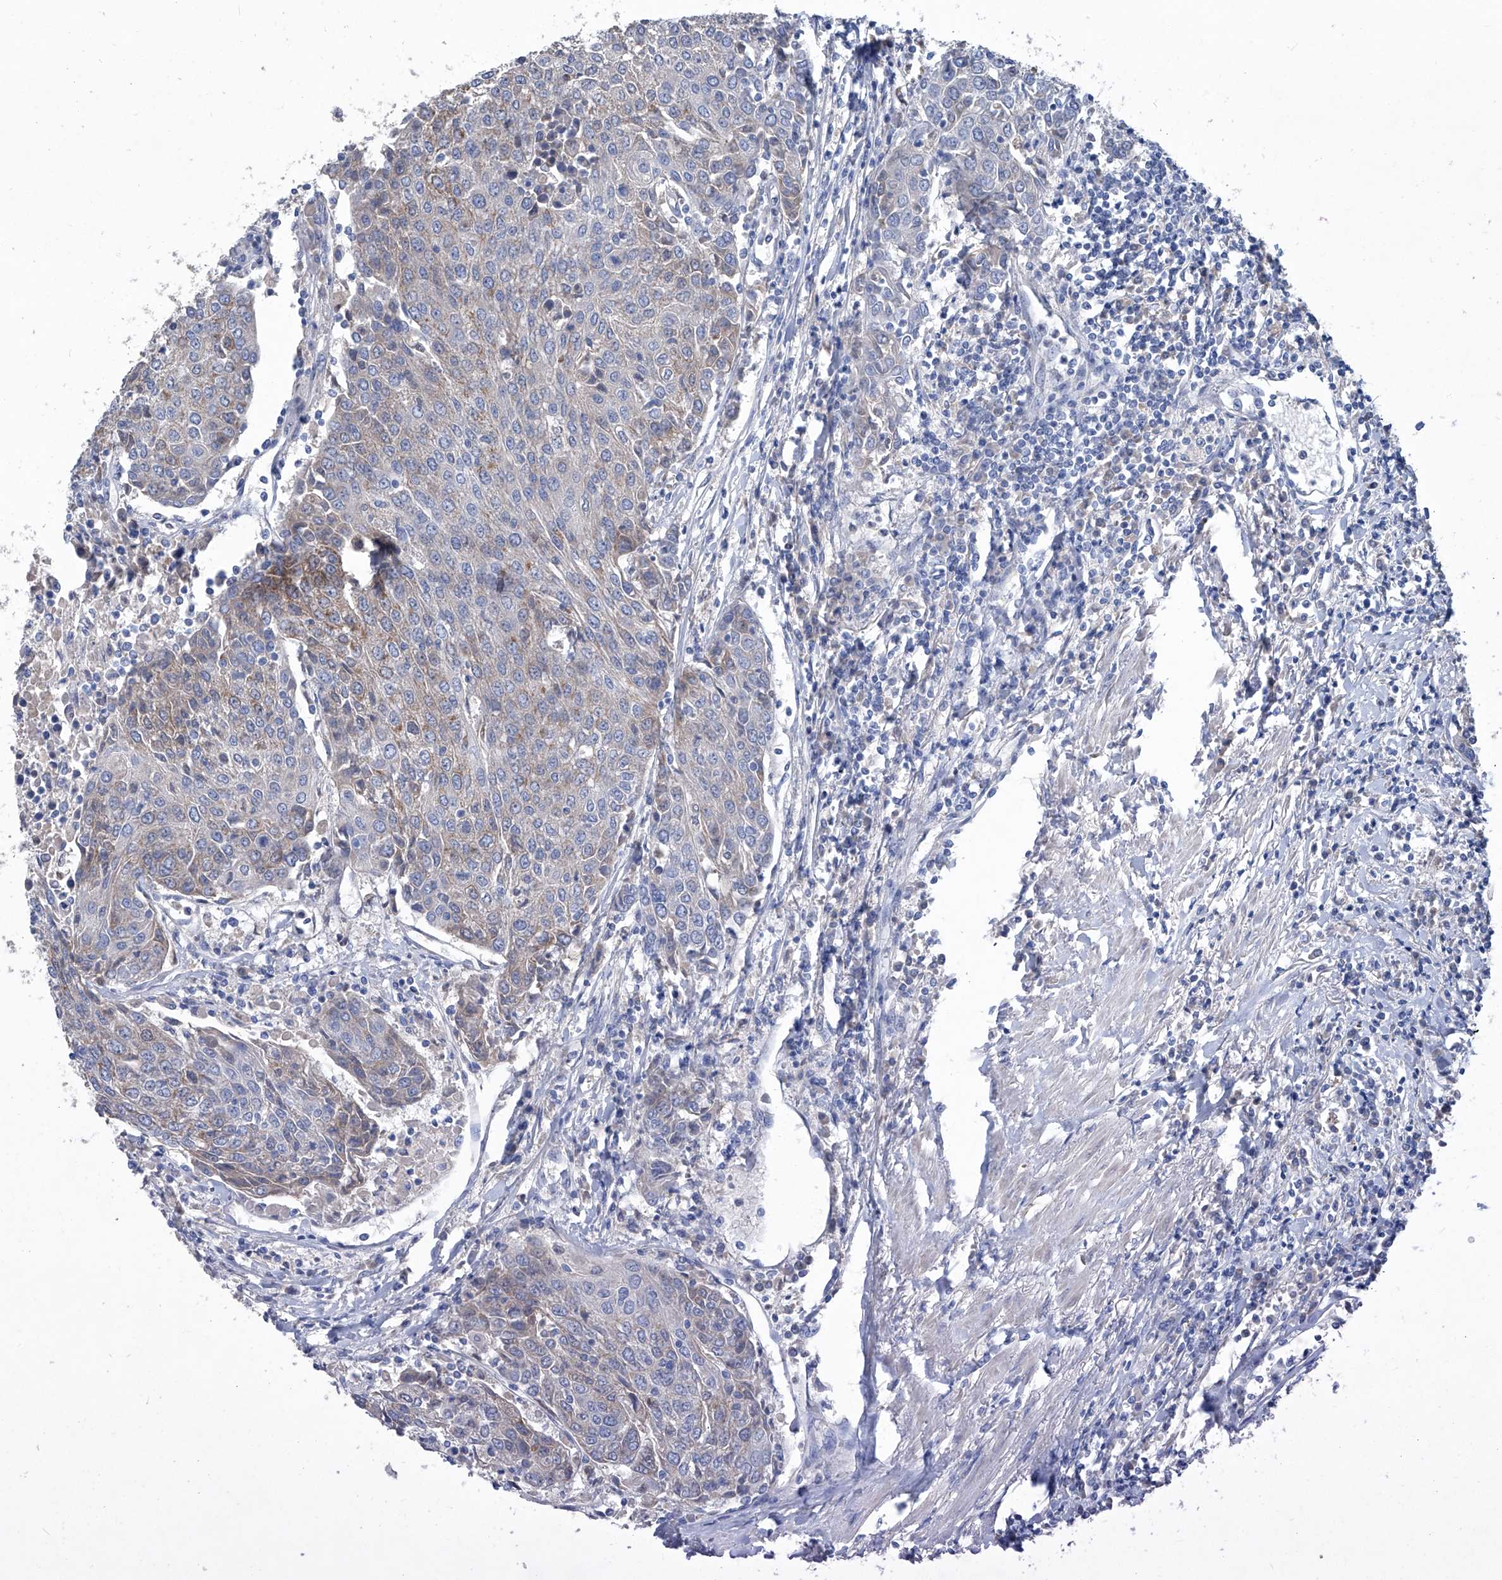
{"staining": {"intensity": "weak", "quantity": "<25%", "location": "cytoplasmic/membranous"}, "tissue": "urothelial cancer", "cell_type": "Tumor cells", "image_type": "cancer", "snomed": [{"axis": "morphology", "description": "Urothelial carcinoma, High grade"}, {"axis": "topography", "description": "Urinary bladder"}], "caption": "This histopathology image is of urothelial carcinoma (high-grade) stained with IHC to label a protein in brown with the nuclei are counter-stained blue. There is no expression in tumor cells.", "gene": "MTARC1", "patient": {"sex": "female", "age": 85}}